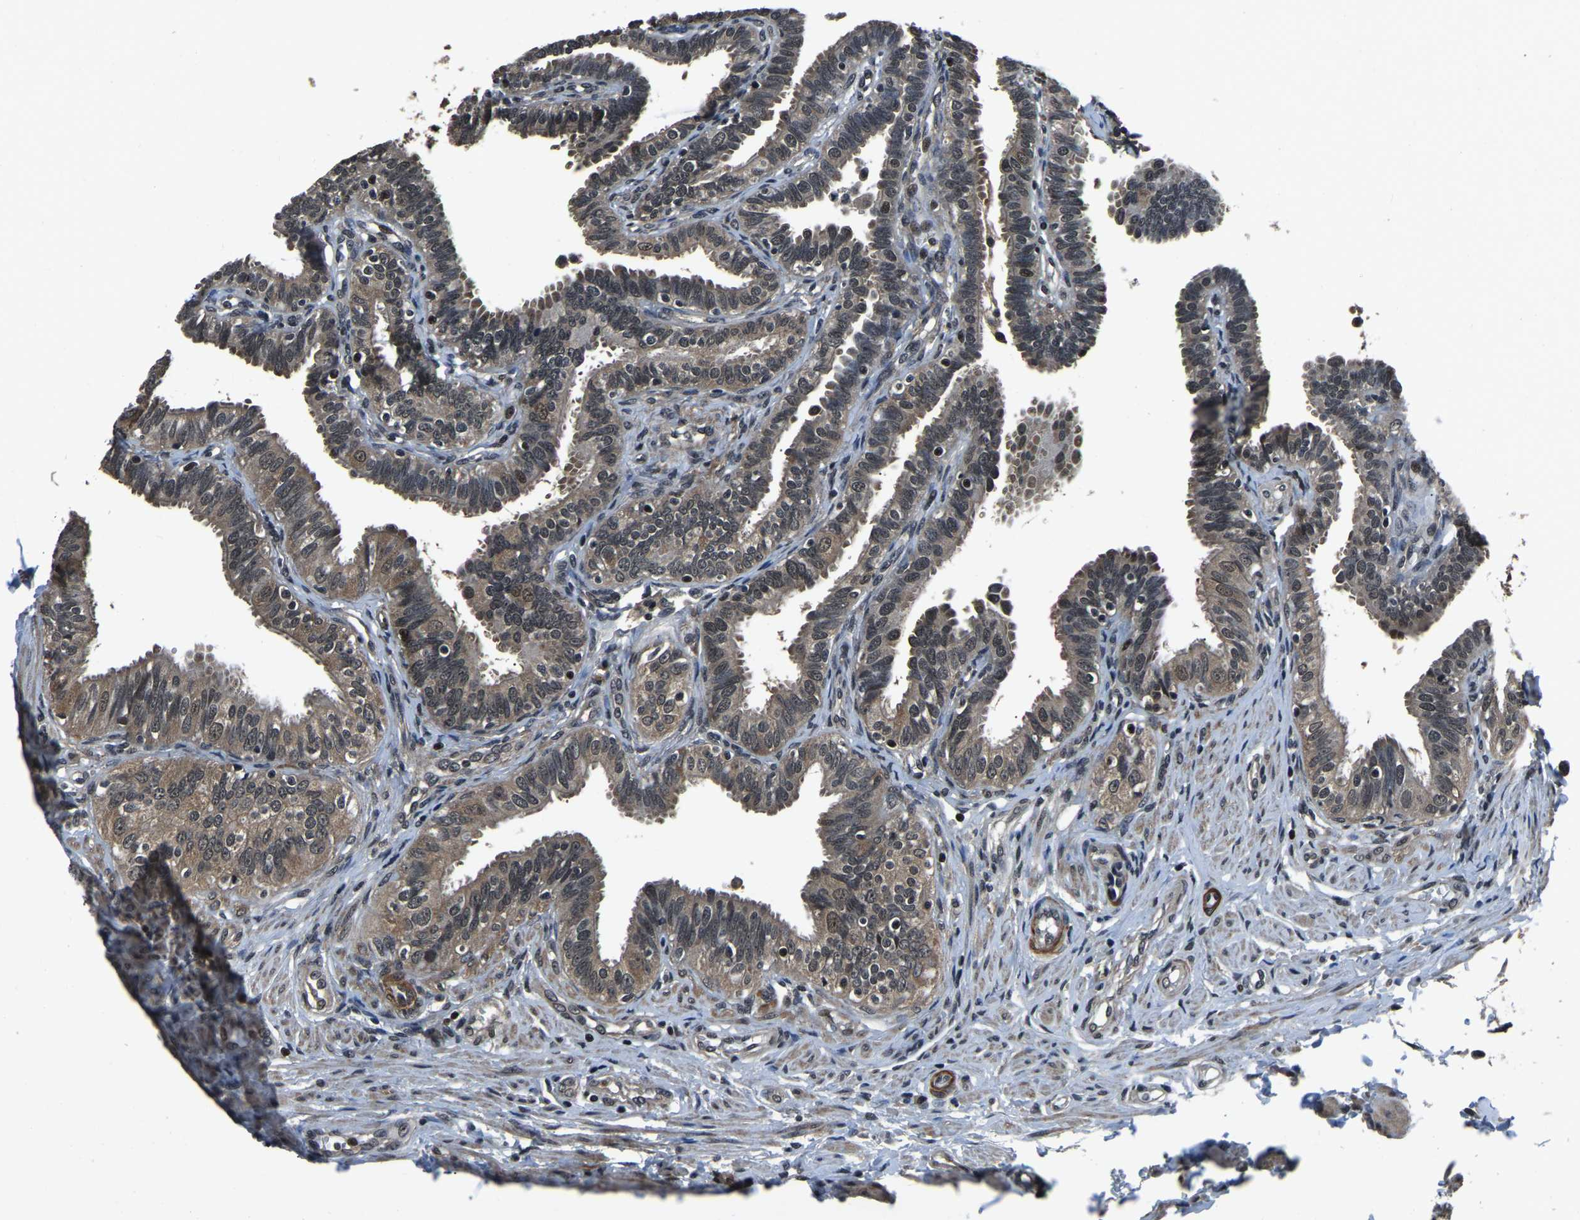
{"staining": {"intensity": "moderate", "quantity": "25%-75%", "location": "cytoplasmic/membranous"}, "tissue": "fallopian tube", "cell_type": "Glandular cells", "image_type": "normal", "snomed": [{"axis": "morphology", "description": "Normal tissue, NOS"}, {"axis": "topography", "description": "Fallopian tube"}, {"axis": "topography", "description": "Placenta"}], "caption": "Fallopian tube stained with immunohistochemistry (IHC) demonstrates moderate cytoplasmic/membranous staining in about 25%-75% of glandular cells.", "gene": "ANKIB1", "patient": {"sex": "female", "age": 34}}